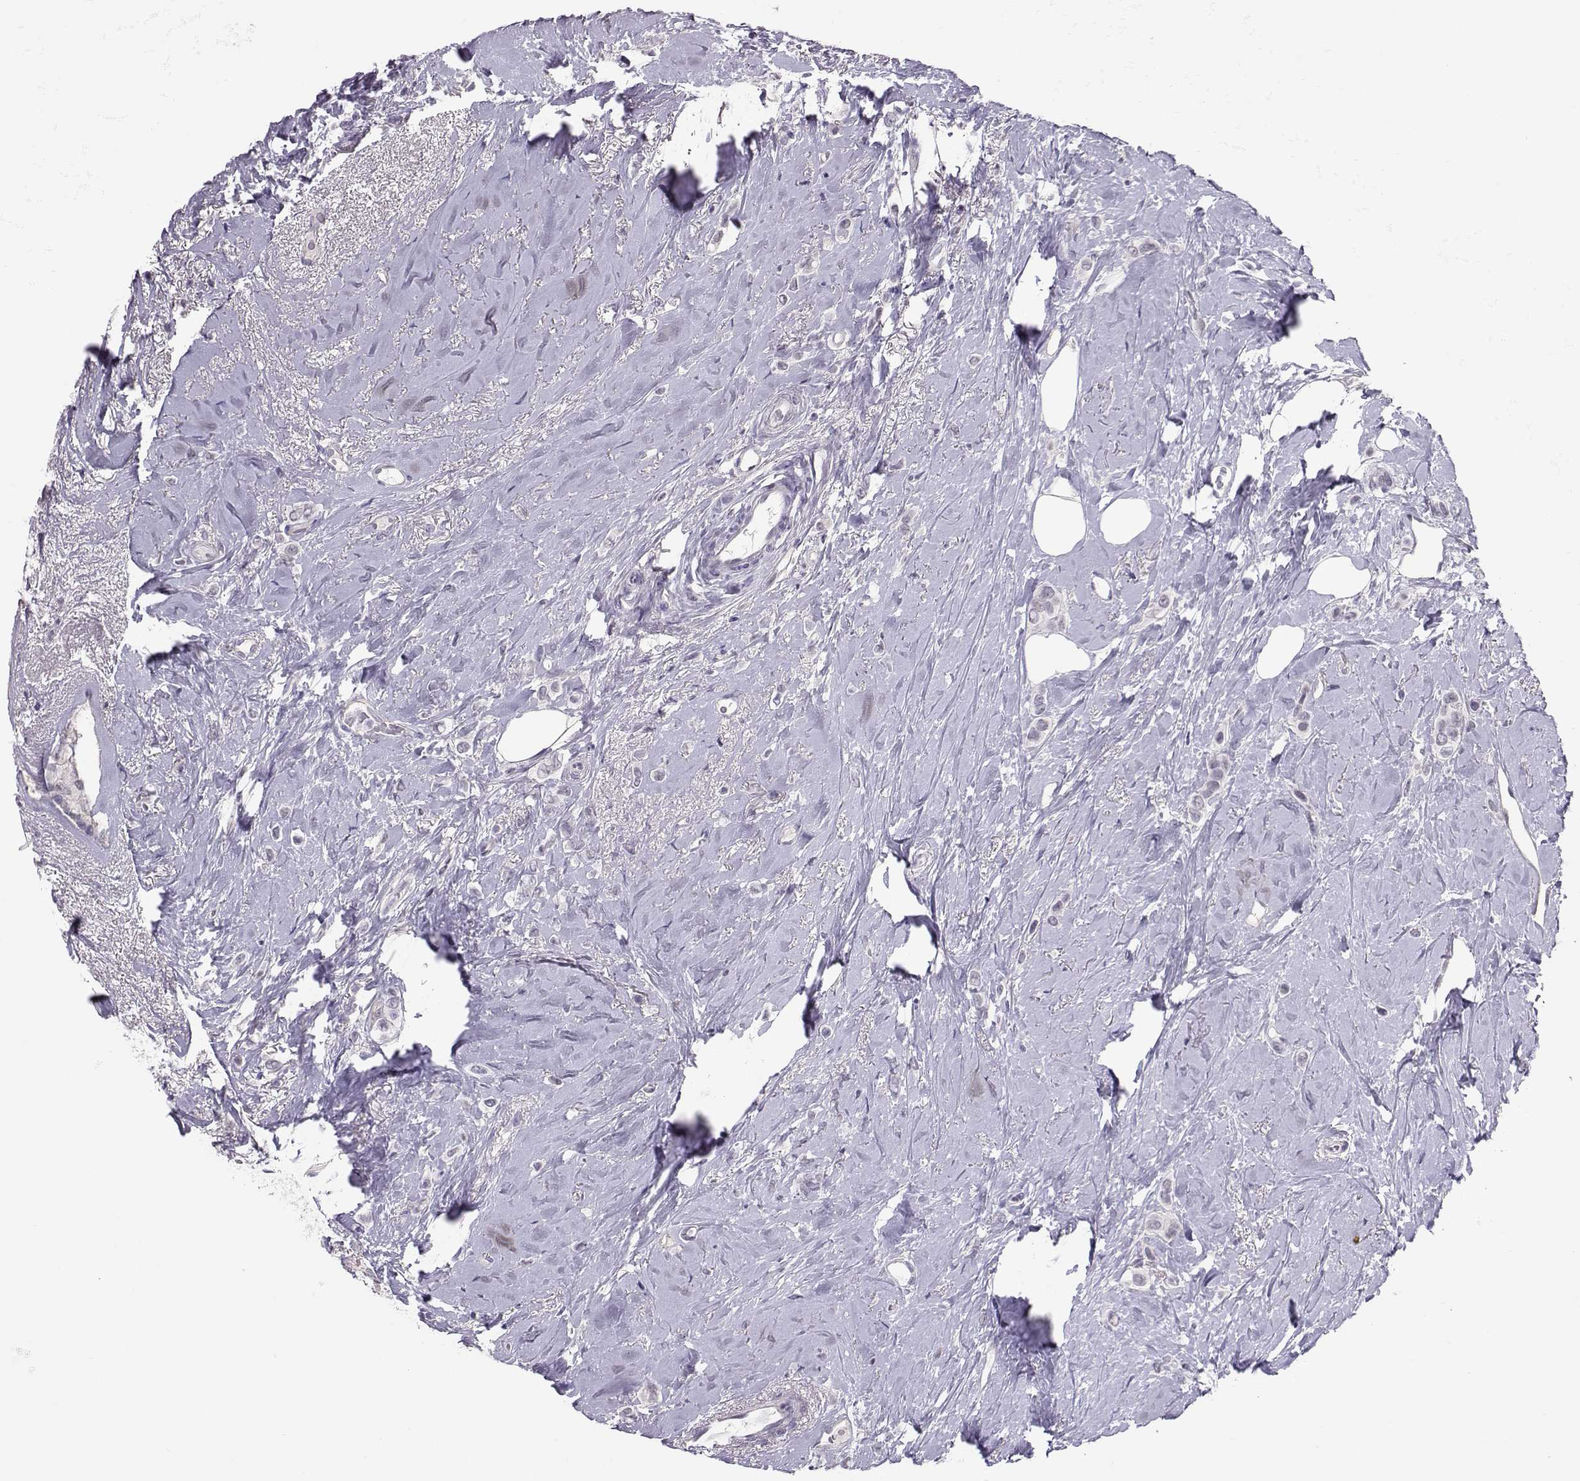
{"staining": {"intensity": "negative", "quantity": "none", "location": "none"}, "tissue": "breast cancer", "cell_type": "Tumor cells", "image_type": "cancer", "snomed": [{"axis": "morphology", "description": "Lobular carcinoma"}, {"axis": "topography", "description": "Breast"}], "caption": "Tumor cells show no significant protein positivity in breast lobular carcinoma.", "gene": "DNAAF1", "patient": {"sex": "female", "age": 66}}